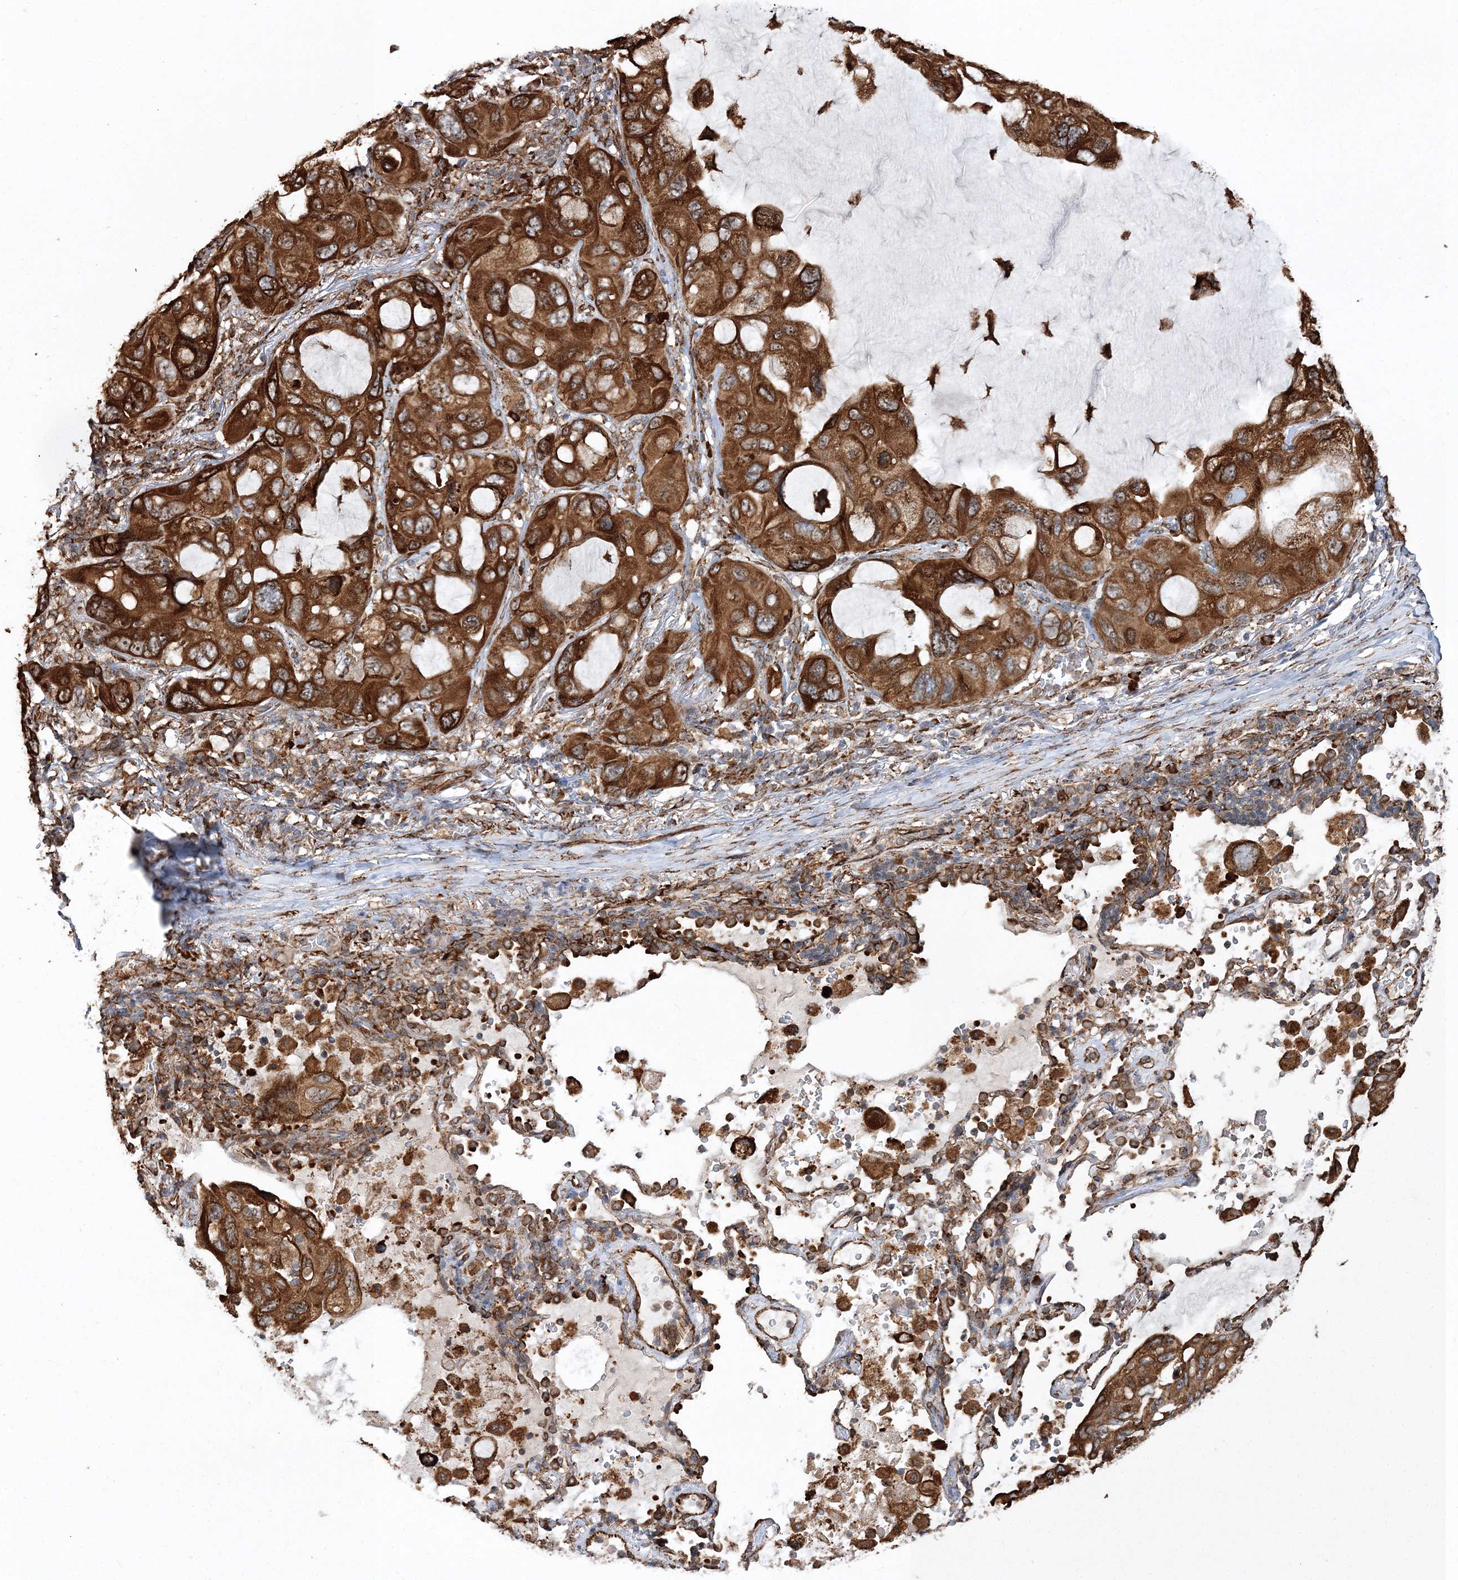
{"staining": {"intensity": "strong", "quantity": ">75%", "location": "cytoplasmic/membranous"}, "tissue": "lung cancer", "cell_type": "Tumor cells", "image_type": "cancer", "snomed": [{"axis": "morphology", "description": "Squamous cell carcinoma, NOS"}, {"axis": "topography", "description": "Lung"}], "caption": "About >75% of tumor cells in lung cancer exhibit strong cytoplasmic/membranous protein positivity as visualized by brown immunohistochemical staining.", "gene": "SCRN3", "patient": {"sex": "female", "age": 73}}